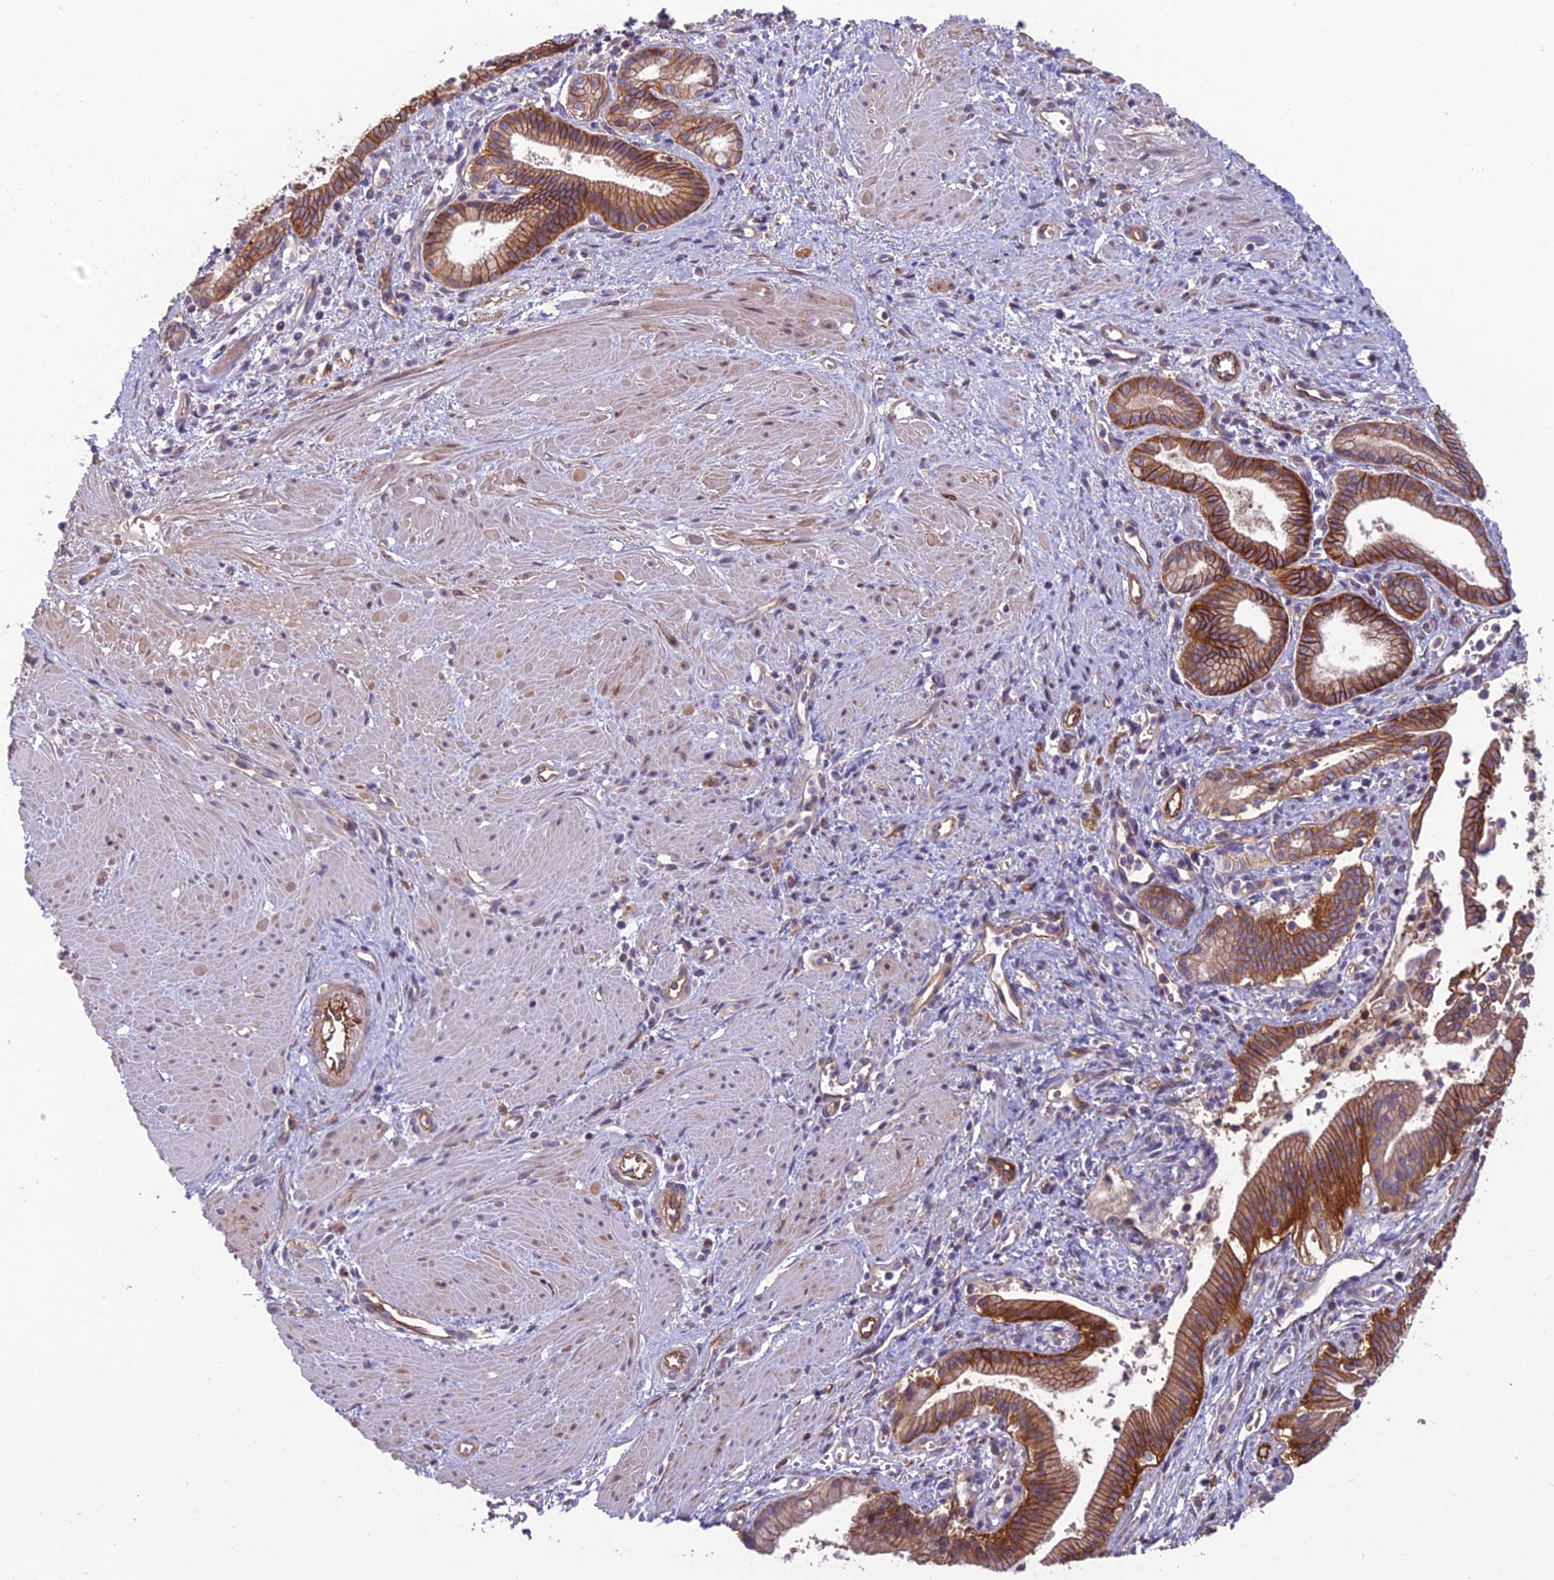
{"staining": {"intensity": "strong", "quantity": ">75%", "location": "cytoplasmic/membranous"}, "tissue": "pancreatic cancer", "cell_type": "Tumor cells", "image_type": "cancer", "snomed": [{"axis": "morphology", "description": "Adenocarcinoma, NOS"}, {"axis": "topography", "description": "Pancreas"}], "caption": "Adenocarcinoma (pancreatic) tissue demonstrates strong cytoplasmic/membranous positivity in approximately >75% of tumor cells (DAB IHC with brightfield microscopy, high magnification).", "gene": "TSPAN15", "patient": {"sex": "male", "age": 78}}